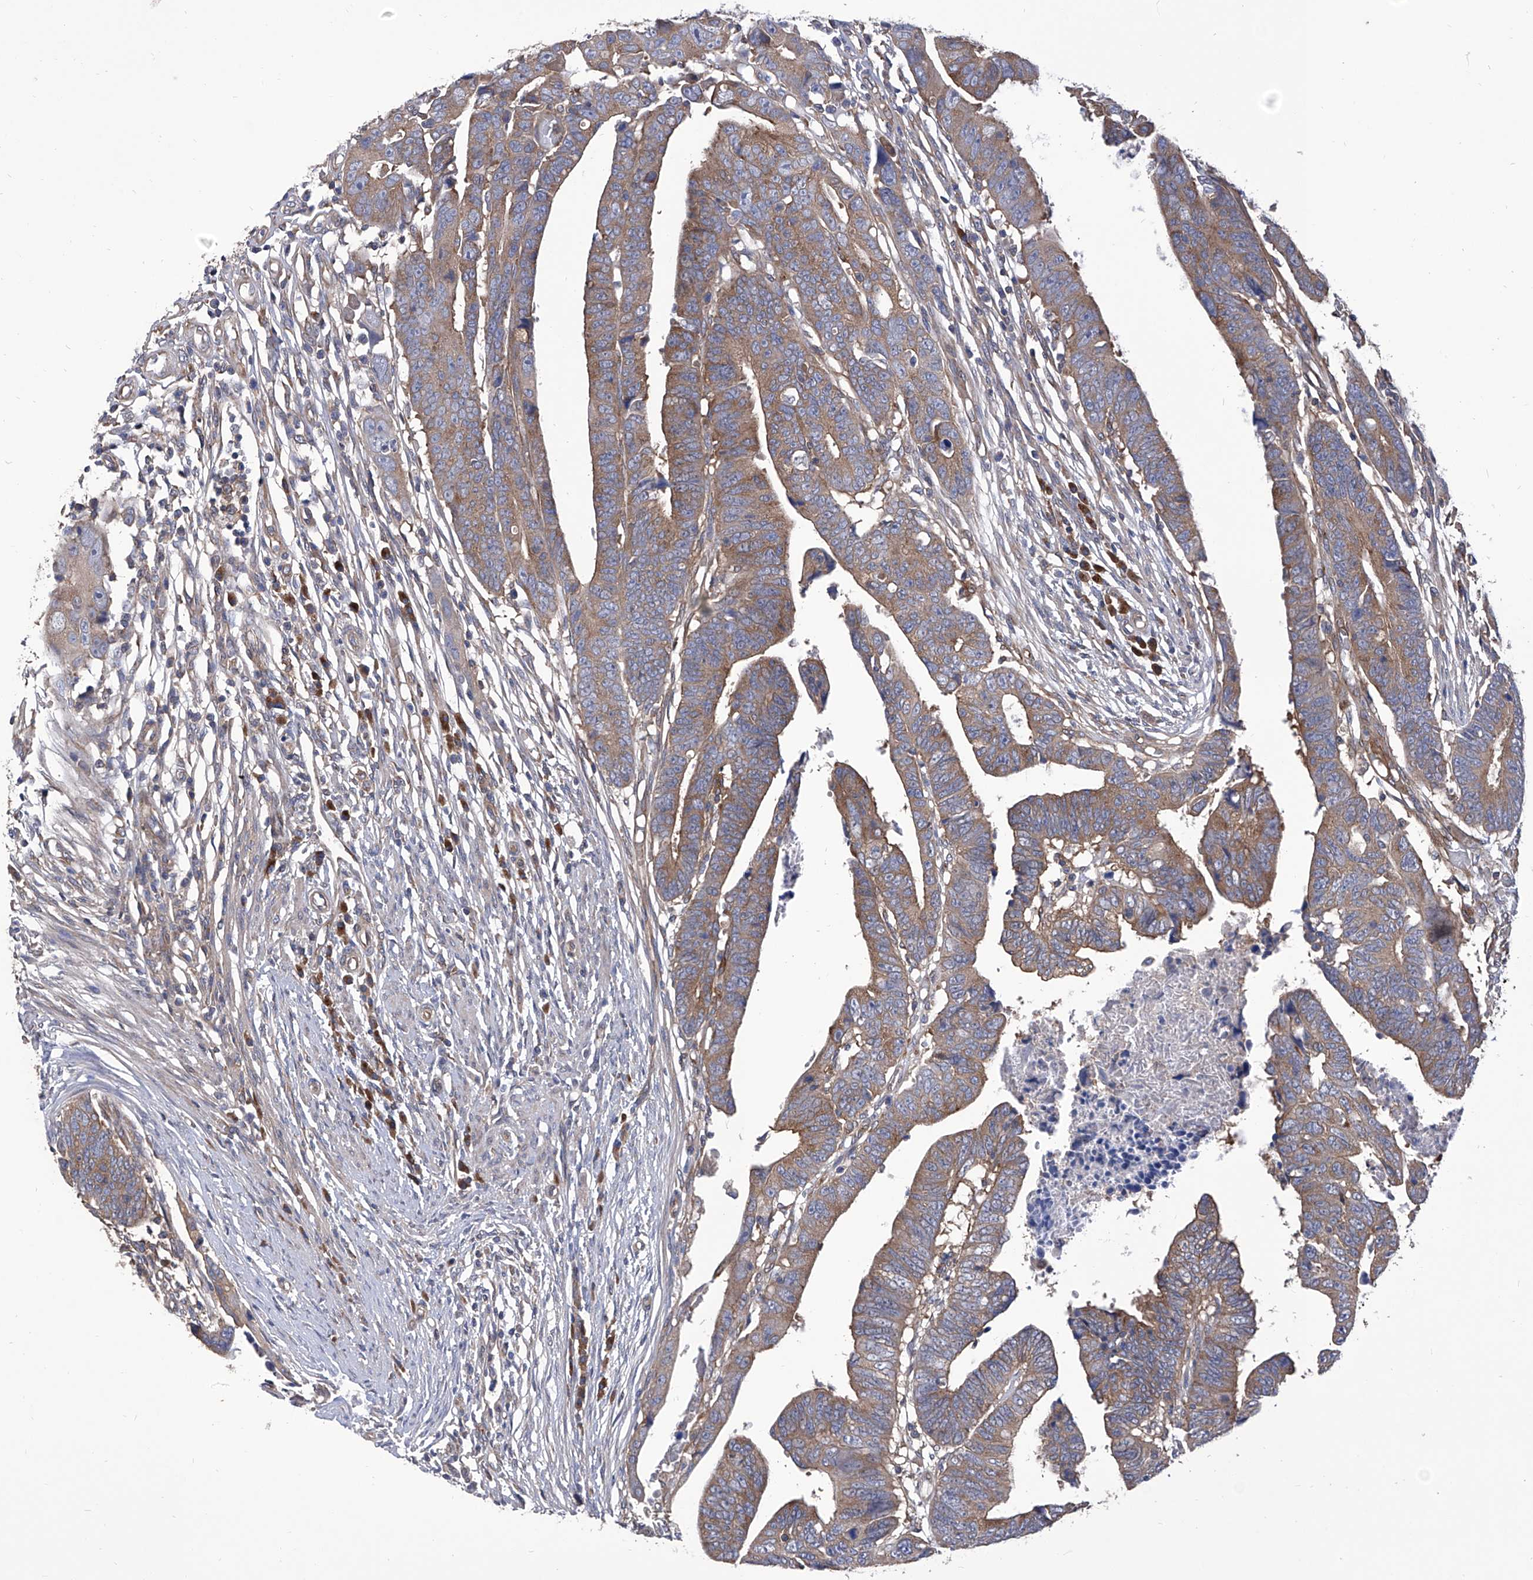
{"staining": {"intensity": "moderate", "quantity": ">75%", "location": "cytoplasmic/membranous"}, "tissue": "colorectal cancer", "cell_type": "Tumor cells", "image_type": "cancer", "snomed": [{"axis": "morphology", "description": "Adenocarcinoma, NOS"}, {"axis": "topography", "description": "Rectum"}], "caption": "High-power microscopy captured an IHC image of adenocarcinoma (colorectal), revealing moderate cytoplasmic/membranous positivity in about >75% of tumor cells.", "gene": "TJAP1", "patient": {"sex": "female", "age": 65}}